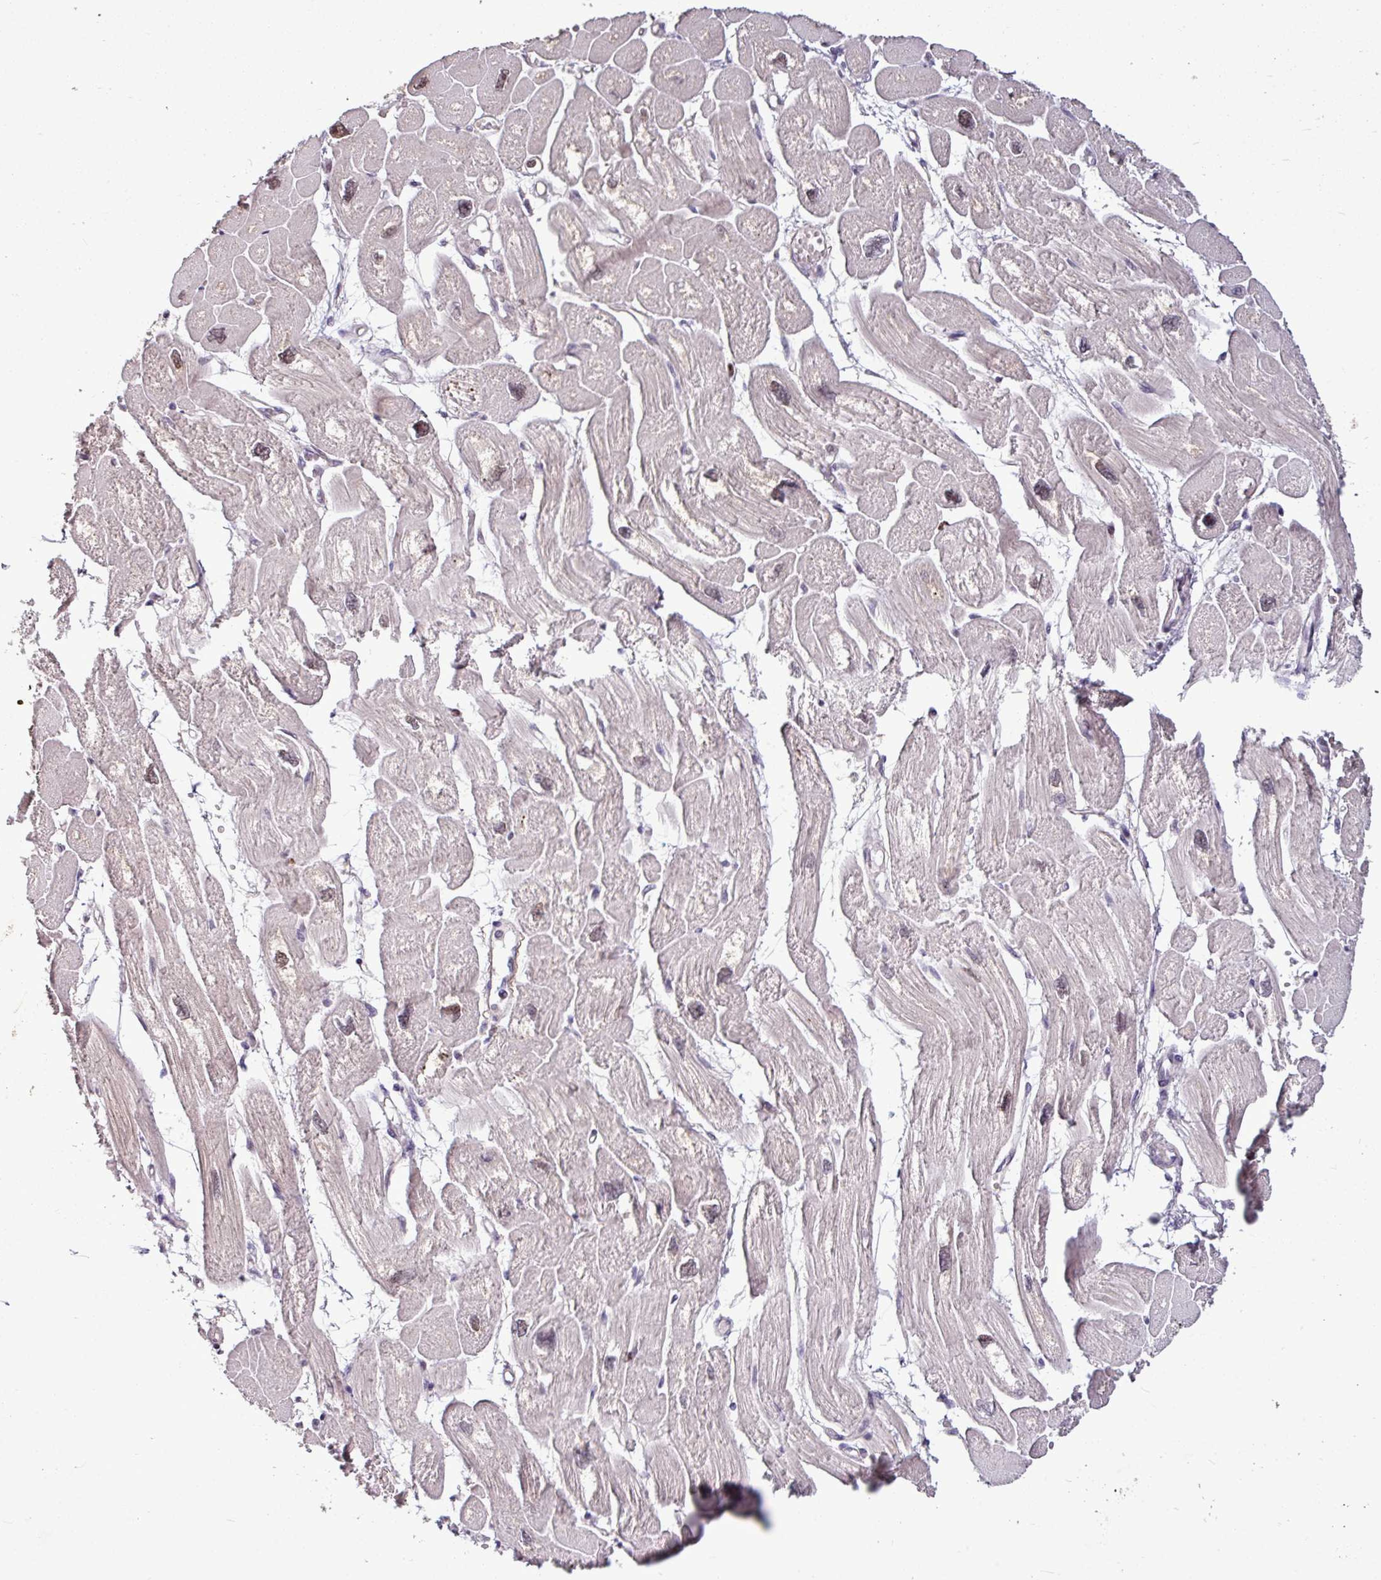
{"staining": {"intensity": "weak", "quantity": "25%-75%", "location": "cytoplasmic/membranous,nuclear"}, "tissue": "heart muscle", "cell_type": "Cardiomyocytes", "image_type": "normal", "snomed": [{"axis": "morphology", "description": "Normal tissue, NOS"}, {"axis": "topography", "description": "Heart"}], "caption": "The immunohistochemical stain labels weak cytoplasmic/membranous,nuclear expression in cardiomyocytes of benign heart muscle.", "gene": "SKIC2", "patient": {"sex": "male", "age": 42}}